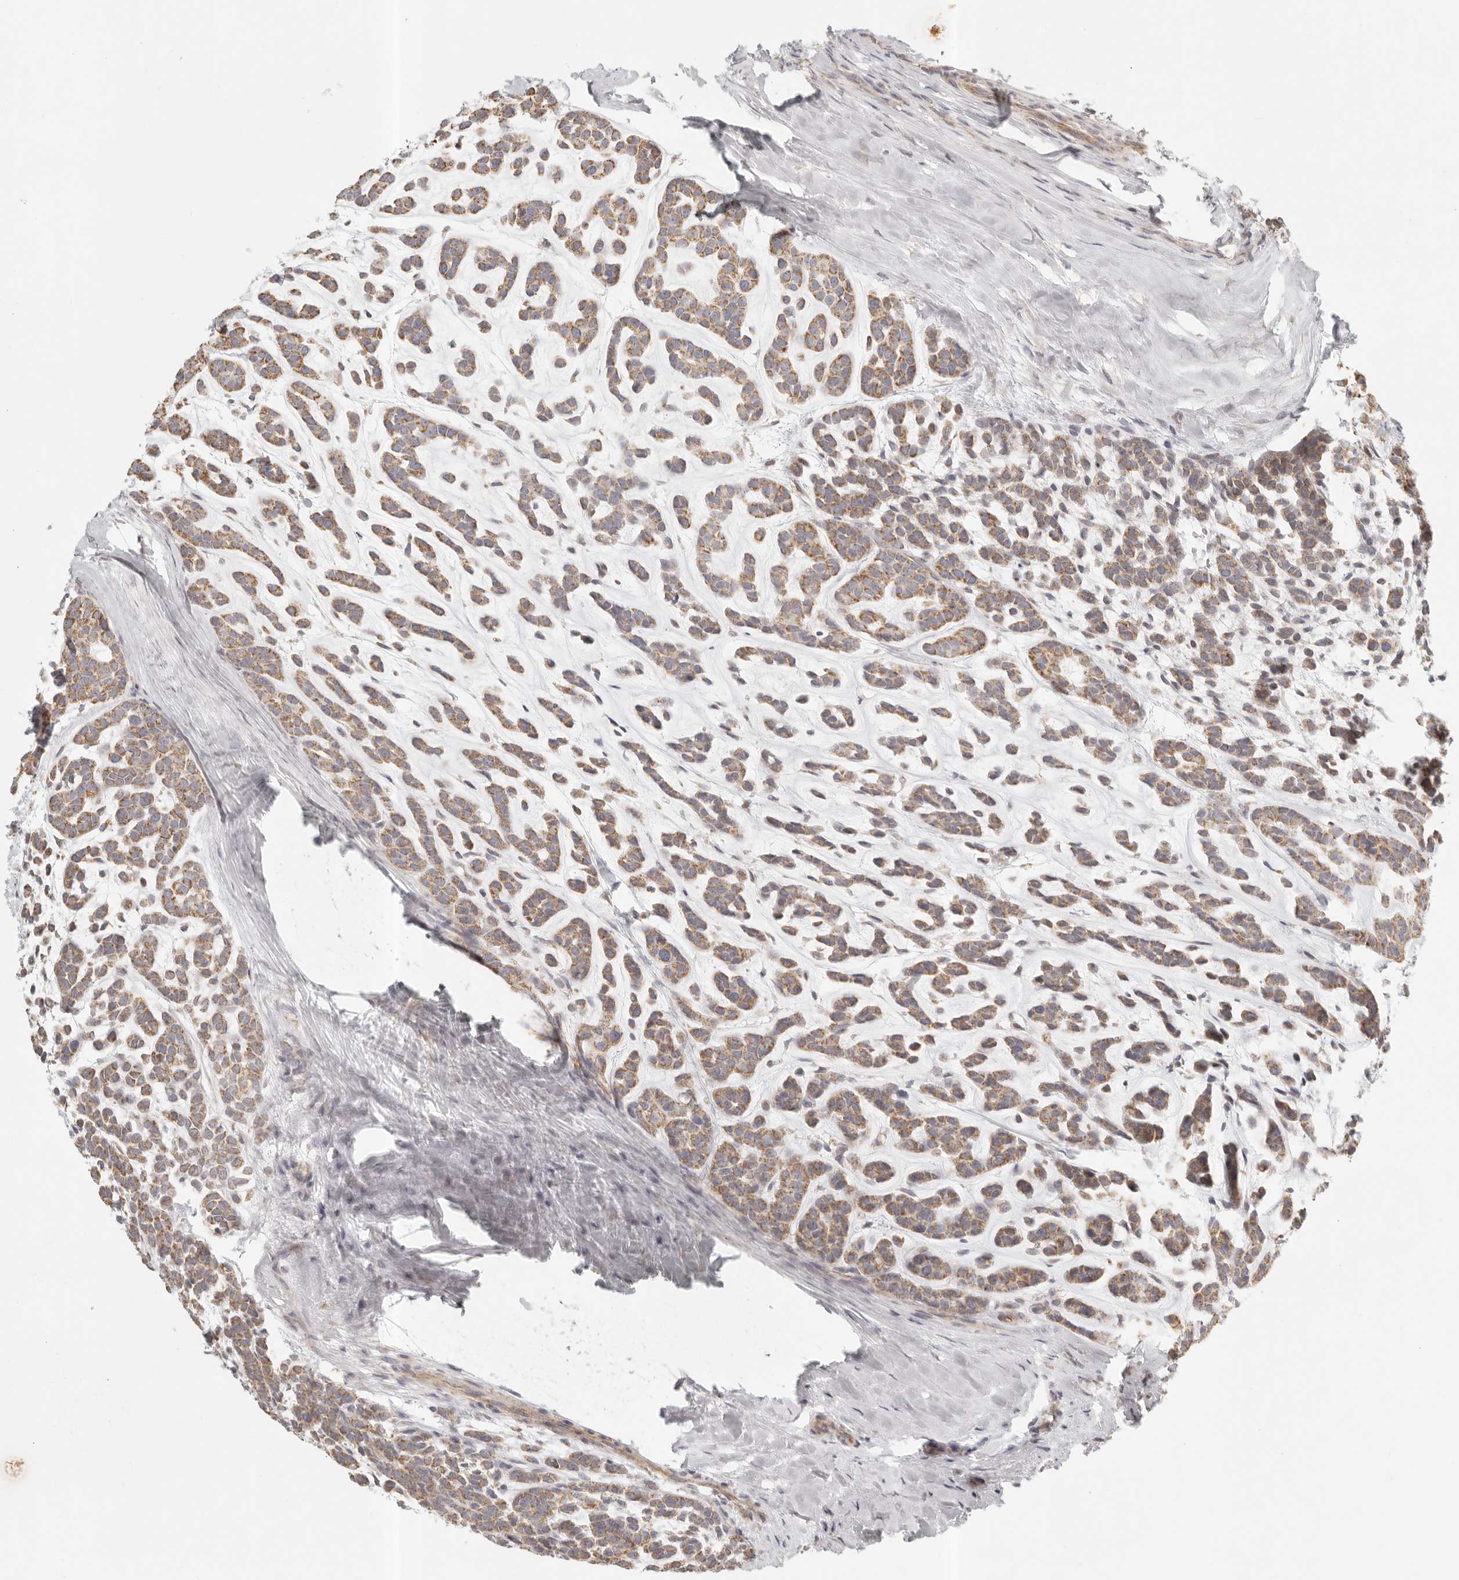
{"staining": {"intensity": "moderate", "quantity": ">75%", "location": "cytoplasmic/membranous"}, "tissue": "head and neck cancer", "cell_type": "Tumor cells", "image_type": "cancer", "snomed": [{"axis": "morphology", "description": "Adenocarcinoma, NOS"}, {"axis": "morphology", "description": "Adenoma, NOS"}, {"axis": "topography", "description": "Head-Neck"}], "caption": "A medium amount of moderate cytoplasmic/membranous expression is present in about >75% of tumor cells in adenoma (head and neck) tissue. (IHC, brightfield microscopy, high magnification).", "gene": "KDF1", "patient": {"sex": "female", "age": 55}}